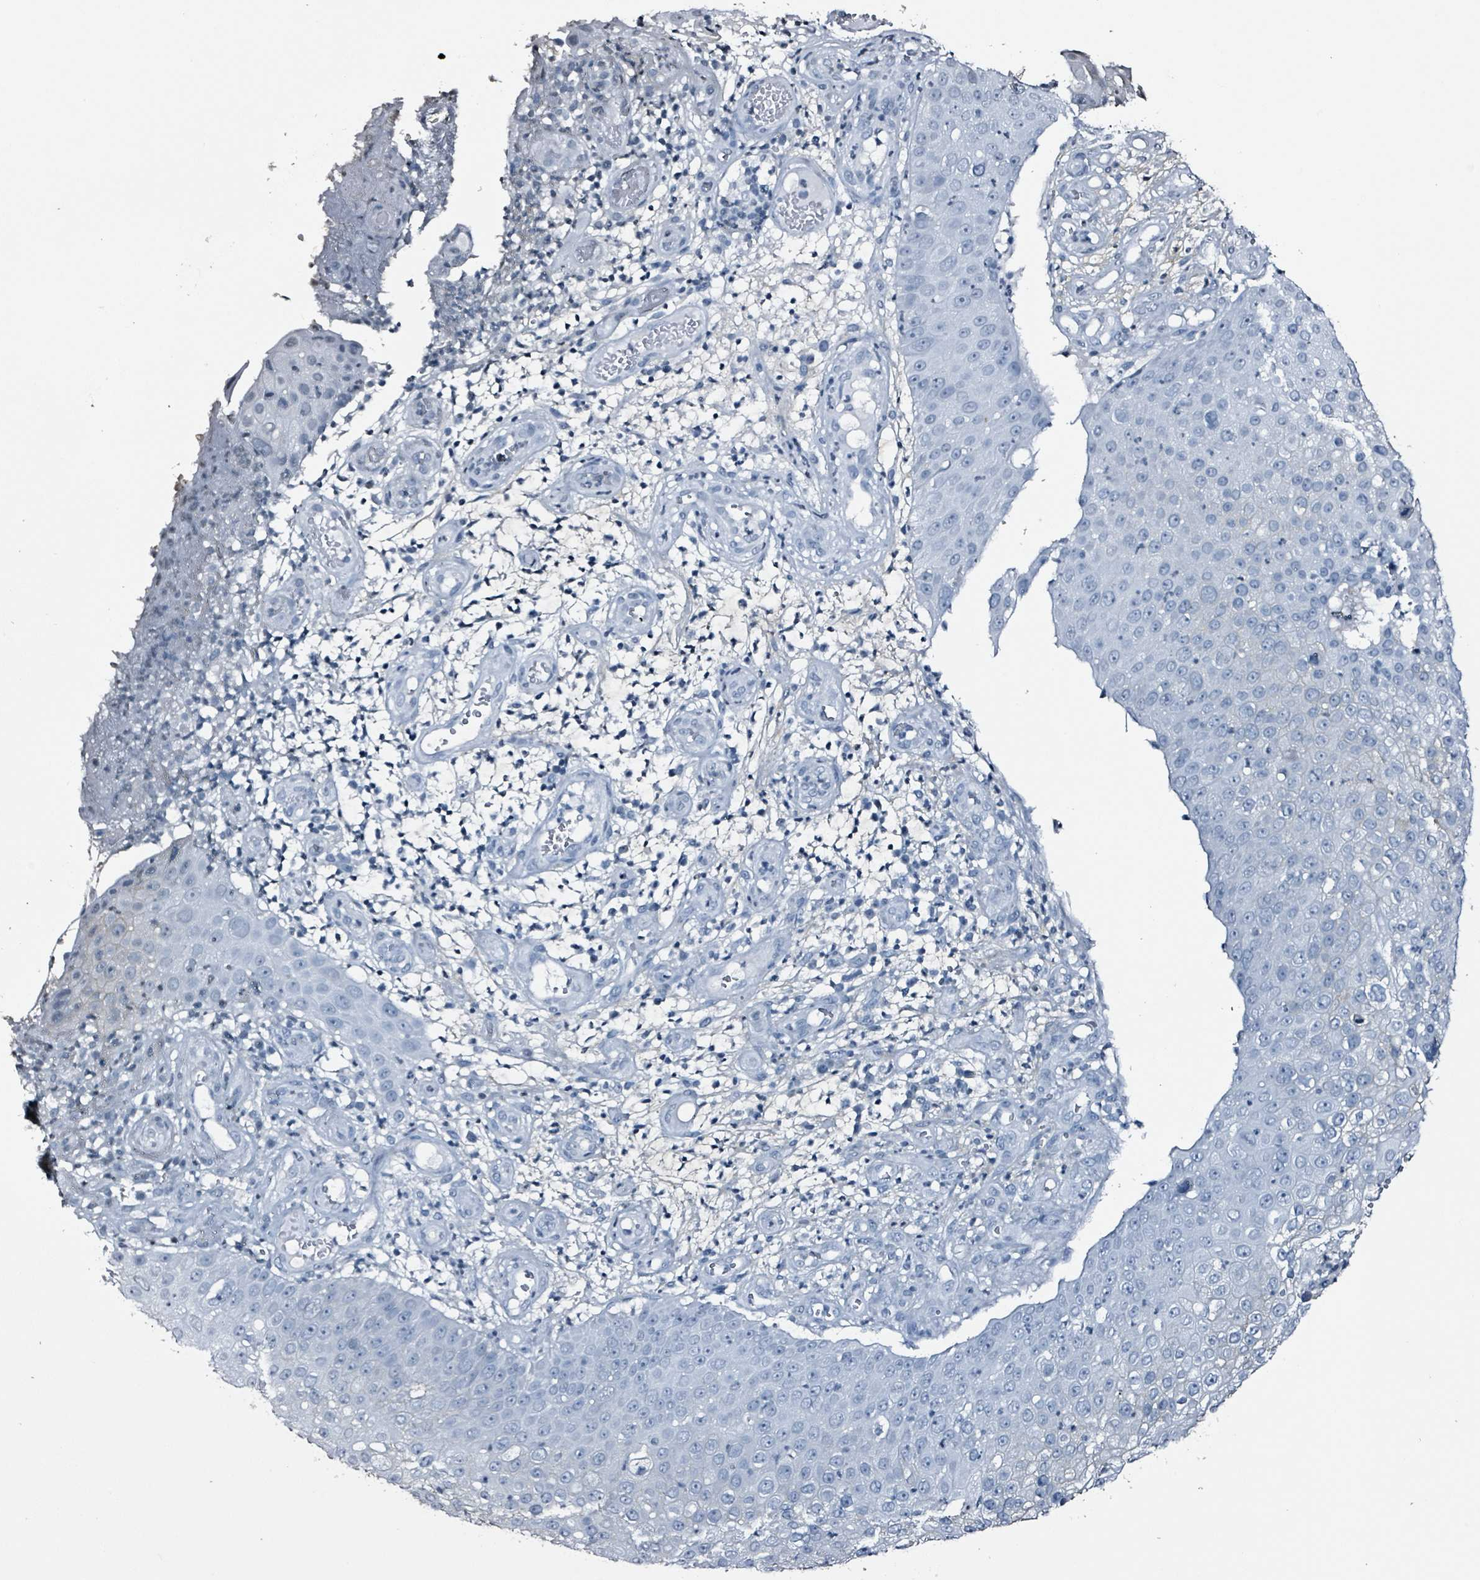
{"staining": {"intensity": "negative", "quantity": "none", "location": "none"}, "tissue": "skin cancer", "cell_type": "Tumor cells", "image_type": "cancer", "snomed": [{"axis": "morphology", "description": "Squamous cell carcinoma, NOS"}, {"axis": "topography", "description": "Skin"}], "caption": "Immunohistochemistry (IHC) of skin squamous cell carcinoma reveals no expression in tumor cells.", "gene": "CA9", "patient": {"sex": "male", "age": 71}}